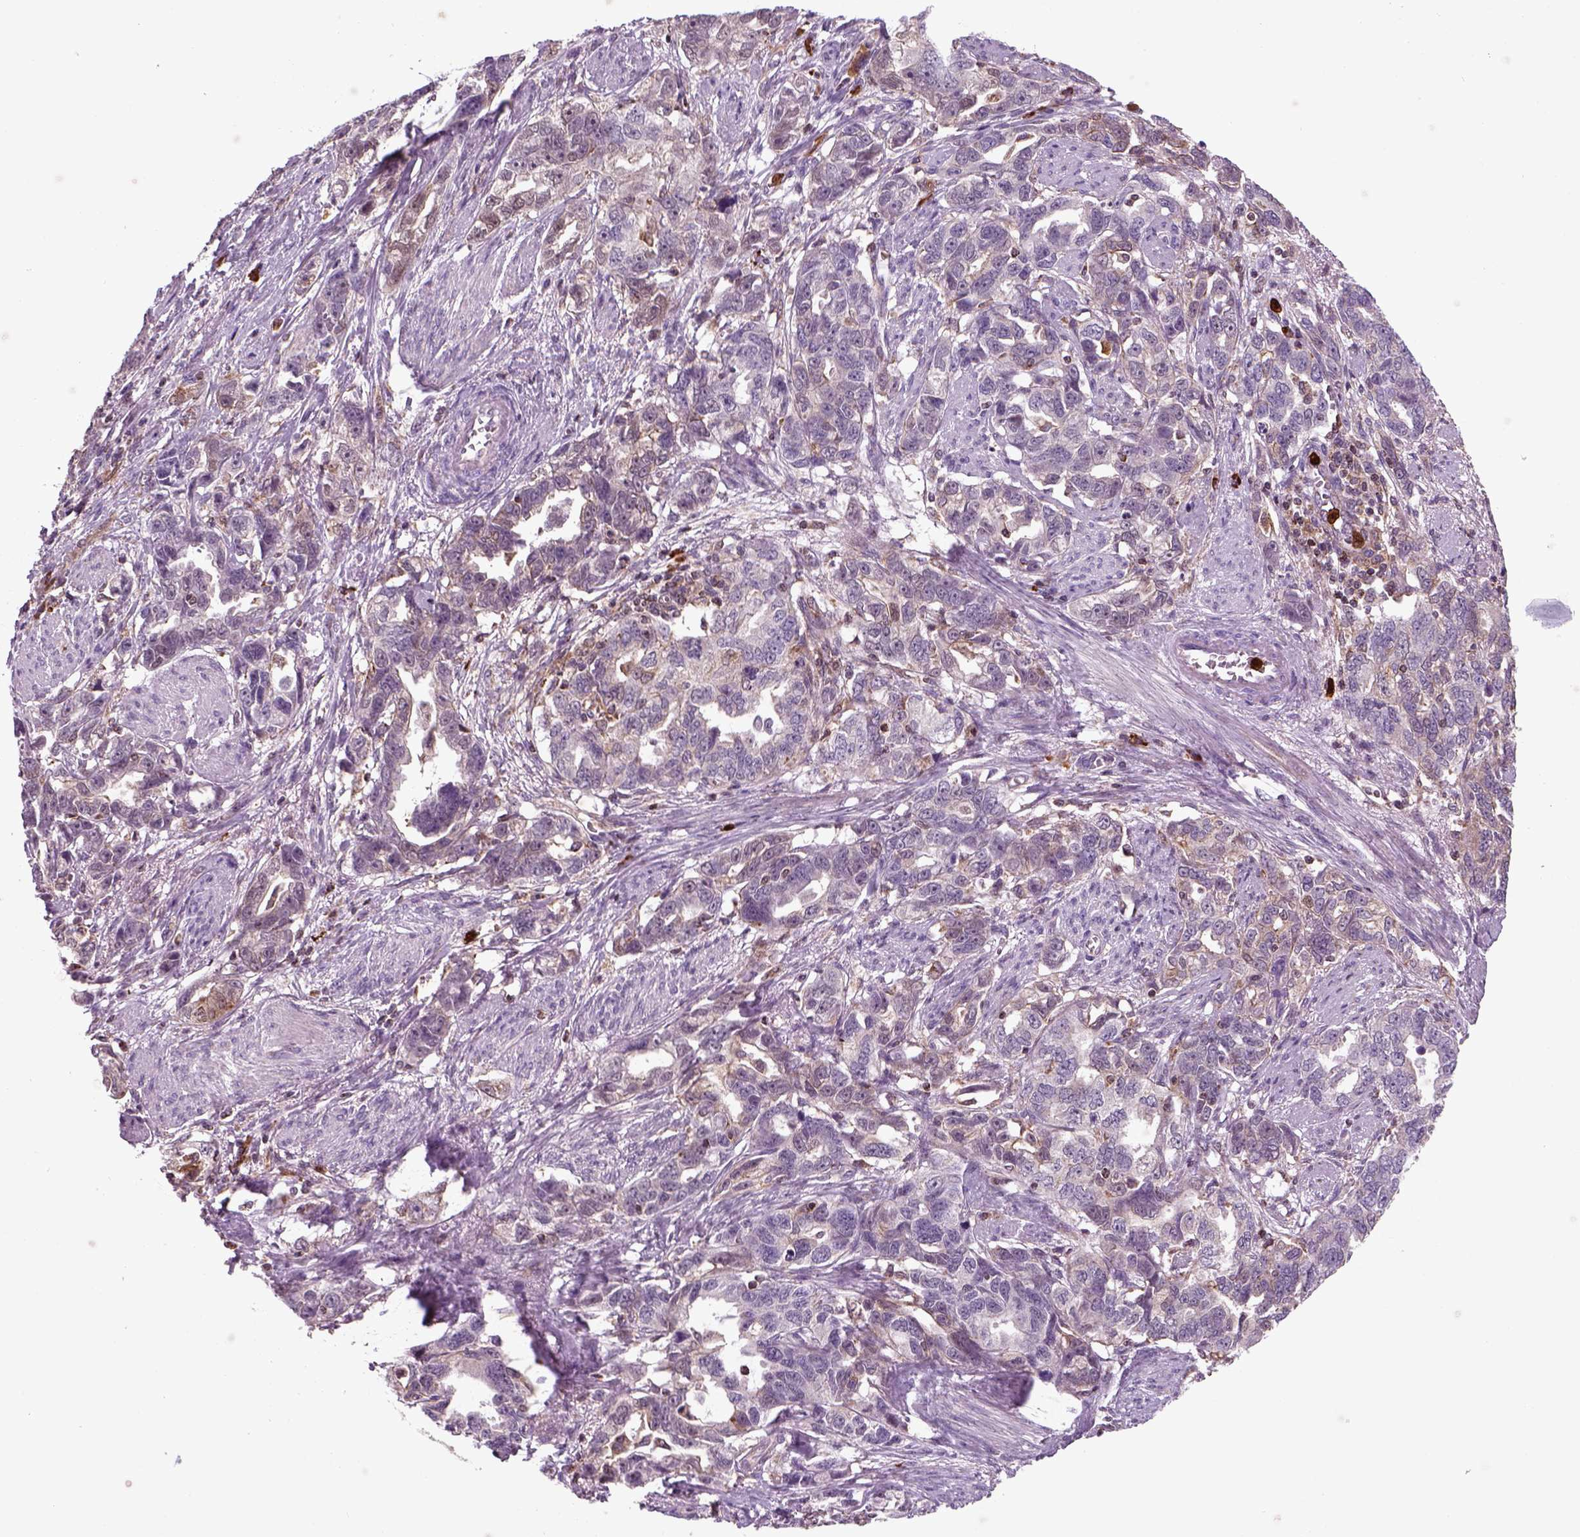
{"staining": {"intensity": "negative", "quantity": "none", "location": "none"}, "tissue": "ovarian cancer", "cell_type": "Tumor cells", "image_type": "cancer", "snomed": [{"axis": "morphology", "description": "Cystadenocarcinoma, serous, NOS"}, {"axis": "topography", "description": "Ovary"}], "caption": "High magnification brightfield microscopy of ovarian serous cystadenocarcinoma stained with DAB (brown) and counterstained with hematoxylin (blue): tumor cells show no significant staining.", "gene": "NUDT16L1", "patient": {"sex": "female", "age": 51}}